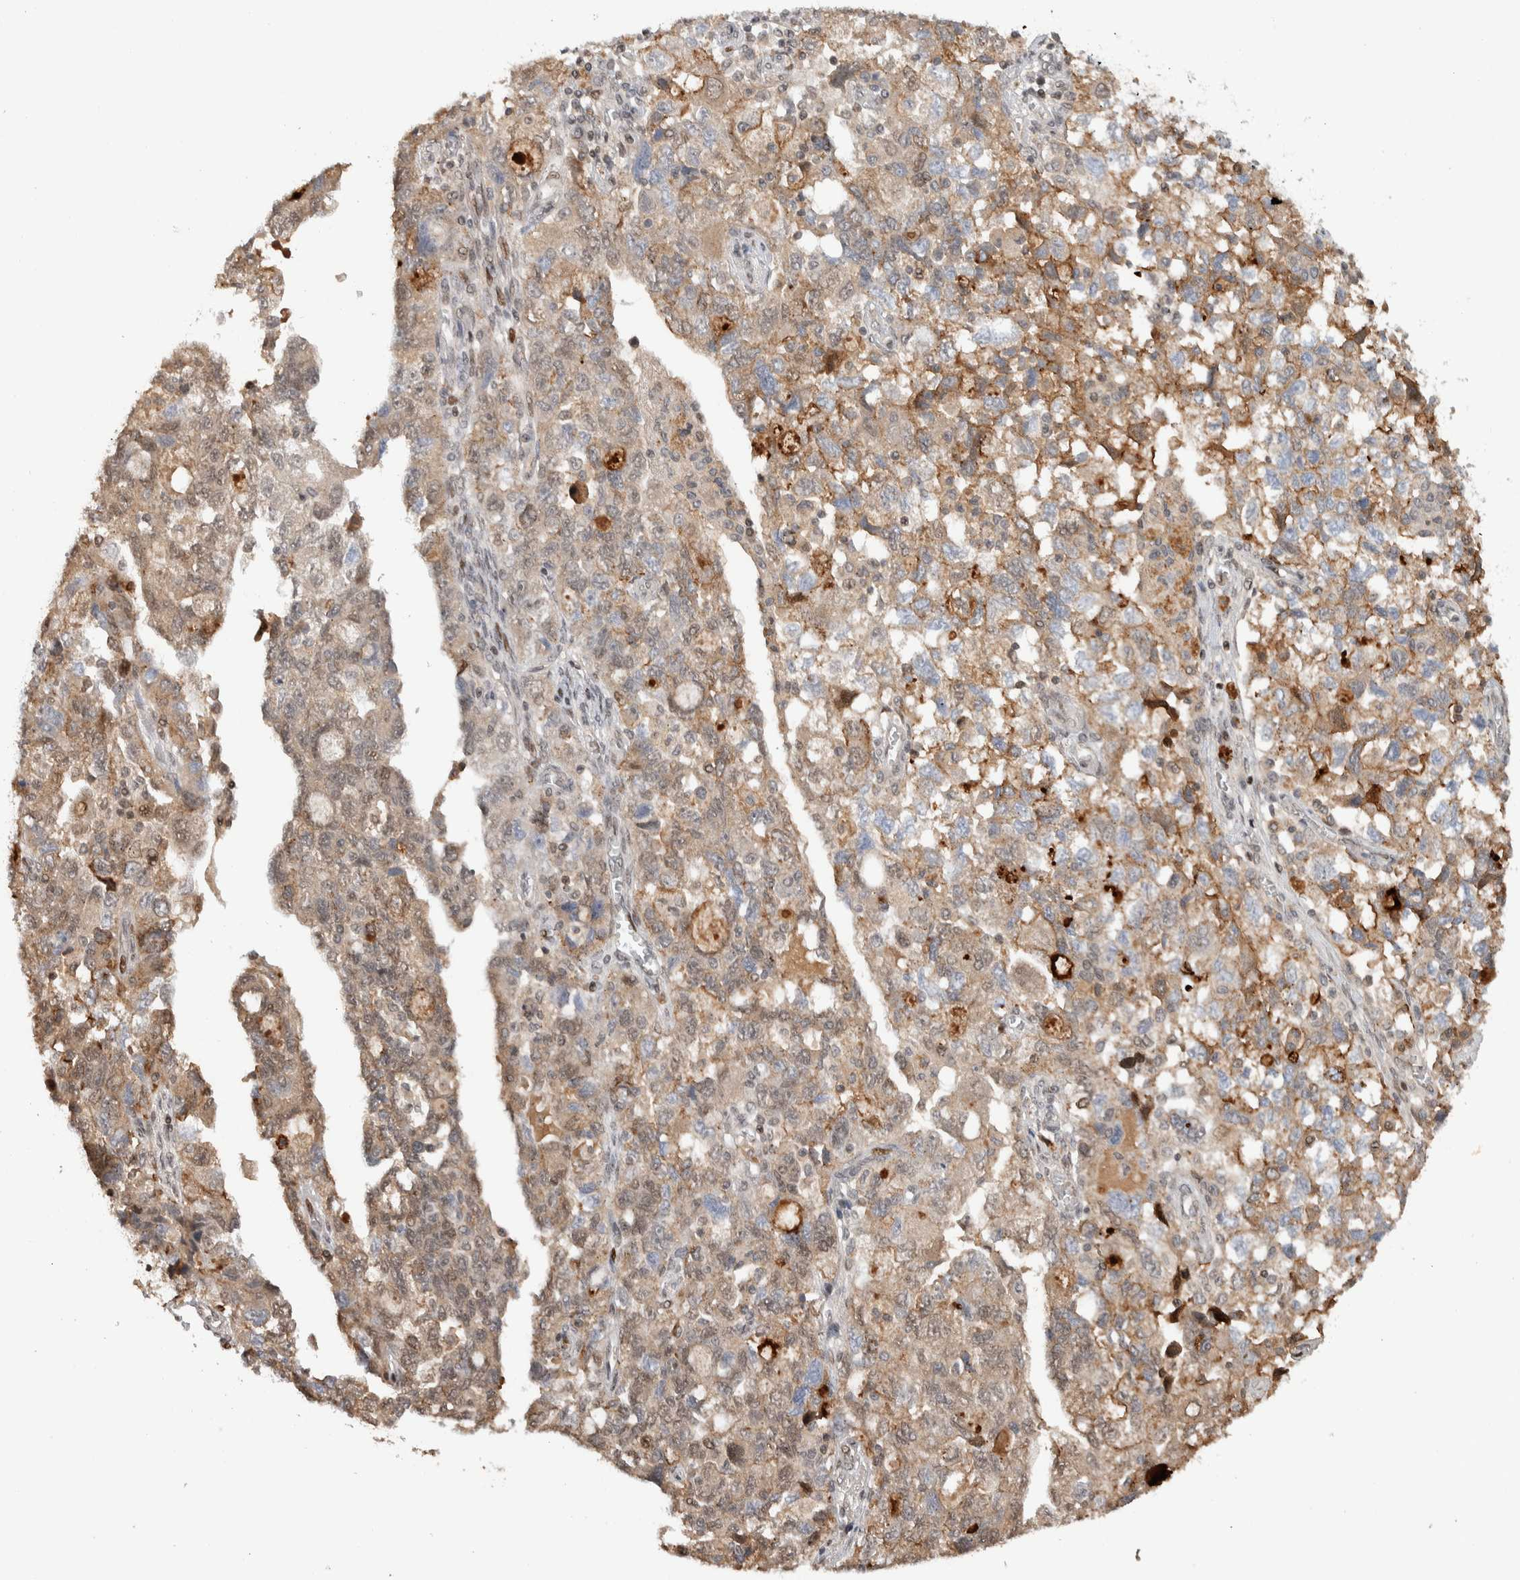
{"staining": {"intensity": "weak", "quantity": "25%-75%", "location": "cytoplasmic/membranous,nuclear"}, "tissue": "ovarian cancer", "cell_type": "Tumor cells", "image_type": "cancer", "snomed": [{"axis": "morphology", "description": "Carcinoma, NOS"}, {"axis": "morphology", "description": "Cystadenocarcinoma, serous, NOS"}, {"axis": "topography", "description": "Ovary"}], "caption": "This image reveals ovarian cancer (carcinoma) stained with immunohistochemistry (IHC) to label a protein in brown. The cytoplasmic/membranous and nuclear of tumor cells show weak positivity for the protein. Nuclei are counter-stained blue.", "gene": "ZNF521", "patient": {"sex": "female", "age": 69}}